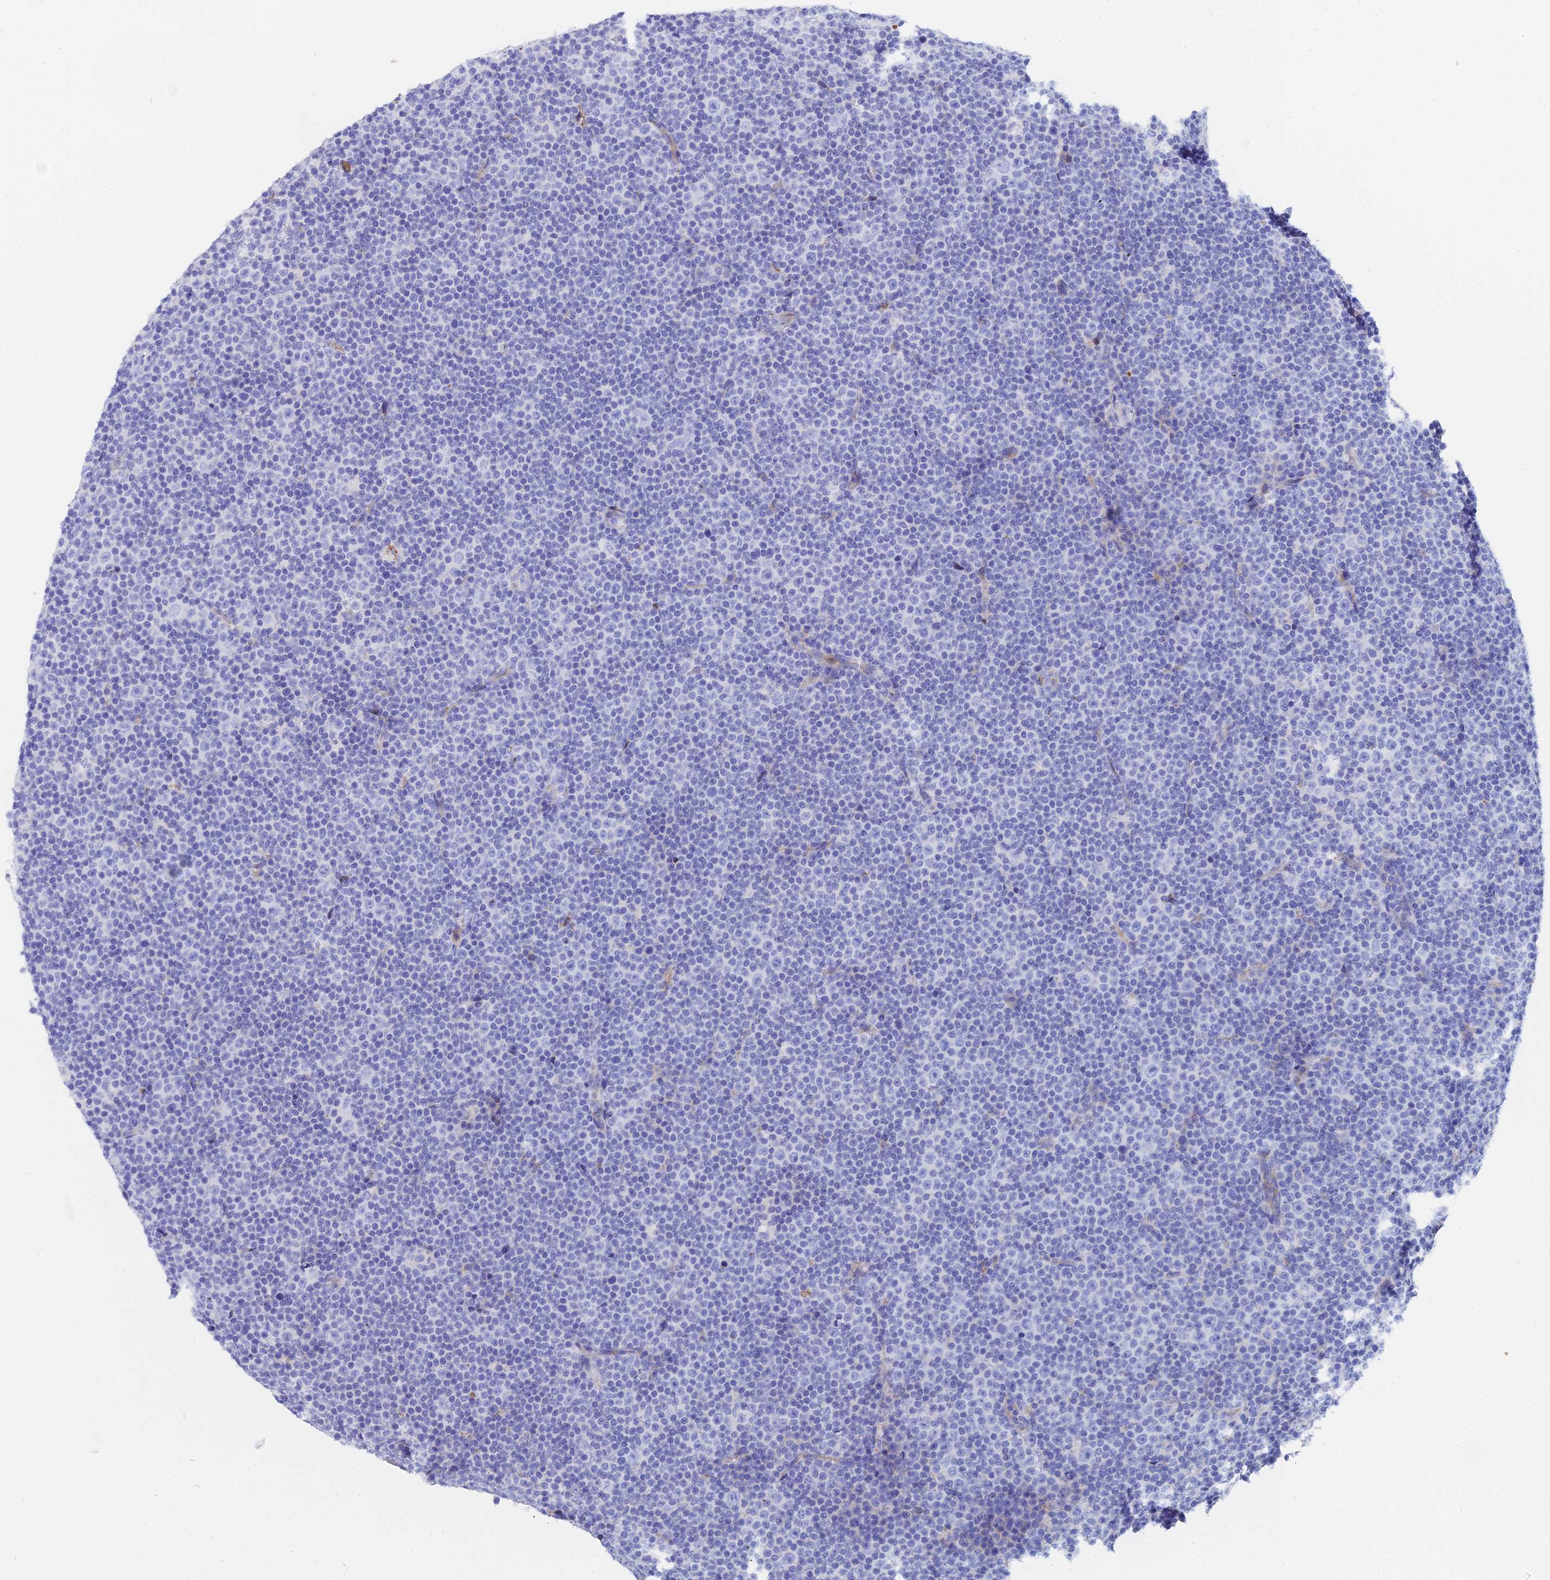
{"staining": {"intensity": "negative", "quantity": "none", "location": "none"}, "tissue": "lymphoma", "cell_type": "Tumor cells", "image_type": "cancer", "snomed": [{"axis": "morphology", "description": "Malignant lymphoma, non-Hodgkin's type, Low grade"}, {"axis": "topography", "description": "Lymph node"}], "caption": "This is a photomicrograph of immunohistochemistry staining of low-grade malignant lymphoma, non-Hodgkin's type, which shows no staining in tumor cells. (DAB (3,3'-diaminobenzidine) immunohistochemistry (IHC) visualized using brightfield microscopy, high magnification).", "gene": "CELA3A", "patient": {"sex": "female", "age": 67}}